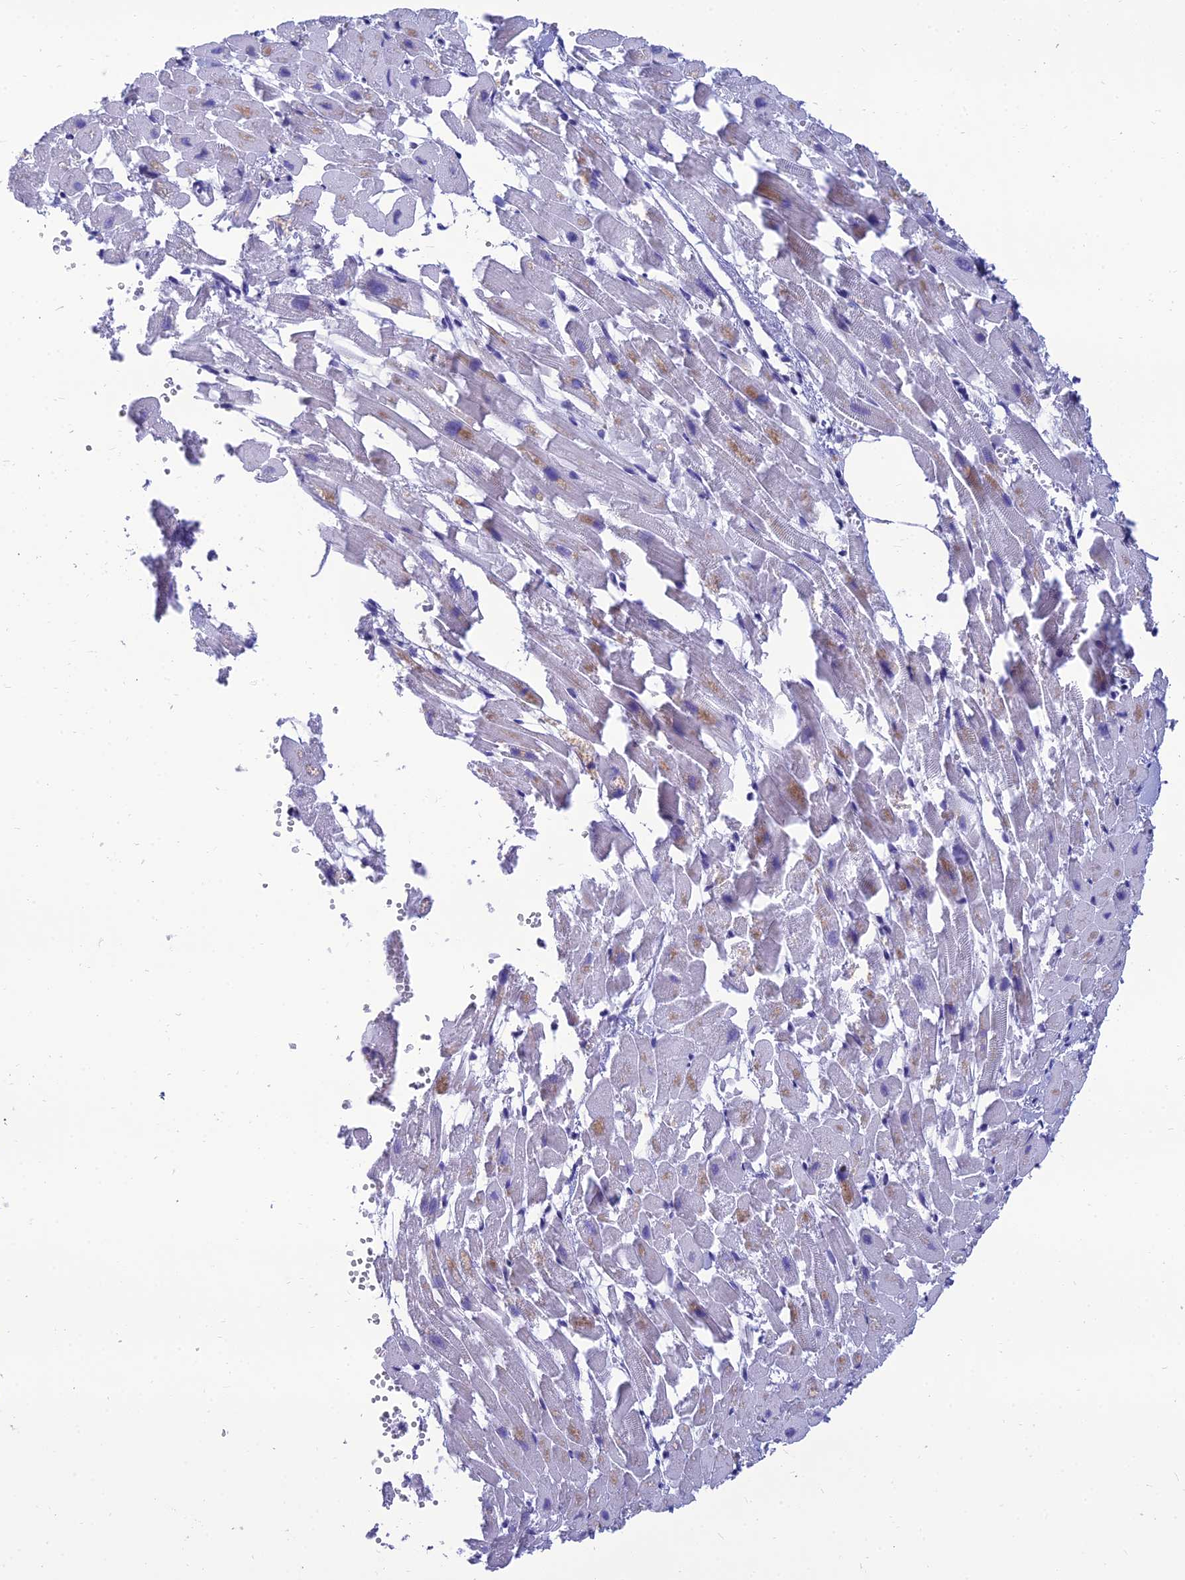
{"staining": {"intensity": "negative", "quantity": "none", "location": "none"}, "tissue": "heart muscle", "cell_type": "Cardiomyocytes", "image_type": "normal", "snomed": [{"axis": "morphology", "description": "Normal tissue, NOS"}, {"axis": "topography", "description": "Heart"}], "caption": "Immunohistochemistry (IHC) histopathology image of normal heart muscle stained for a protein (brown), which displays no expression in cardiomyocytes.", "gene": "PPP1R18", "patient": {"sex": "female", "age": 64}}